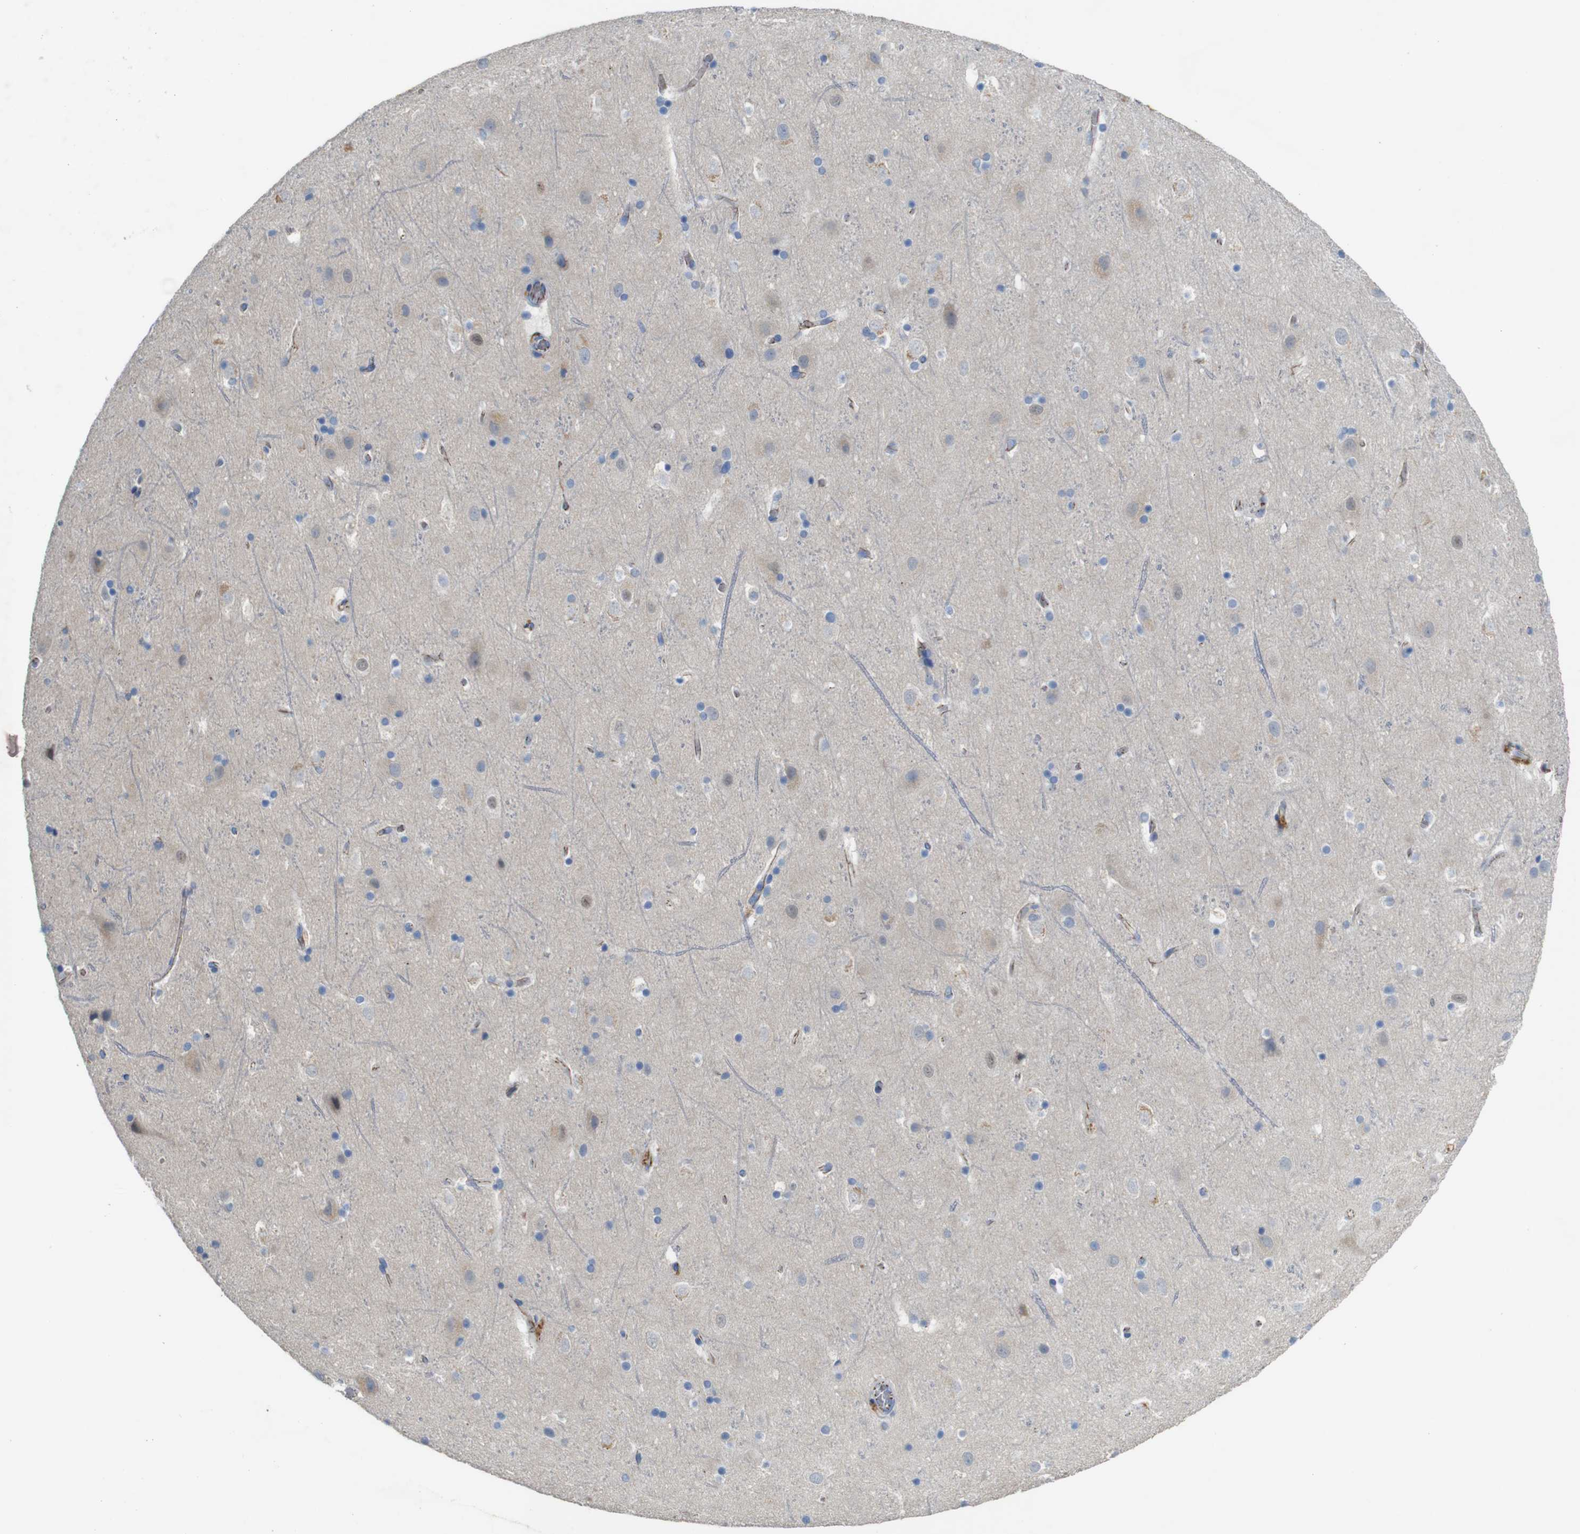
{"staining": {"intensity": "moderate", "quantity": "<25%", "location": "cytoplasmic/membranous"}, "tissue": "cerebral cortex", "cell_type": "Endothelial cells", "image_type": "normal", "snomed": [{"axis": "morphology", "description": "Normal tissue, NOS"}, {"axis": "topography", "description": "Cerebral cortex"}], "caption": "Cerebral cortex stained with IHC displays moderate cytoplasmic/membranous positivity in about <25% of endothelial cells. (DAB IHC, brown staining for protein, blue staining for nuclei).", "gene": "NHLRC3", "patient": {"sex": "male", "age": 45}}